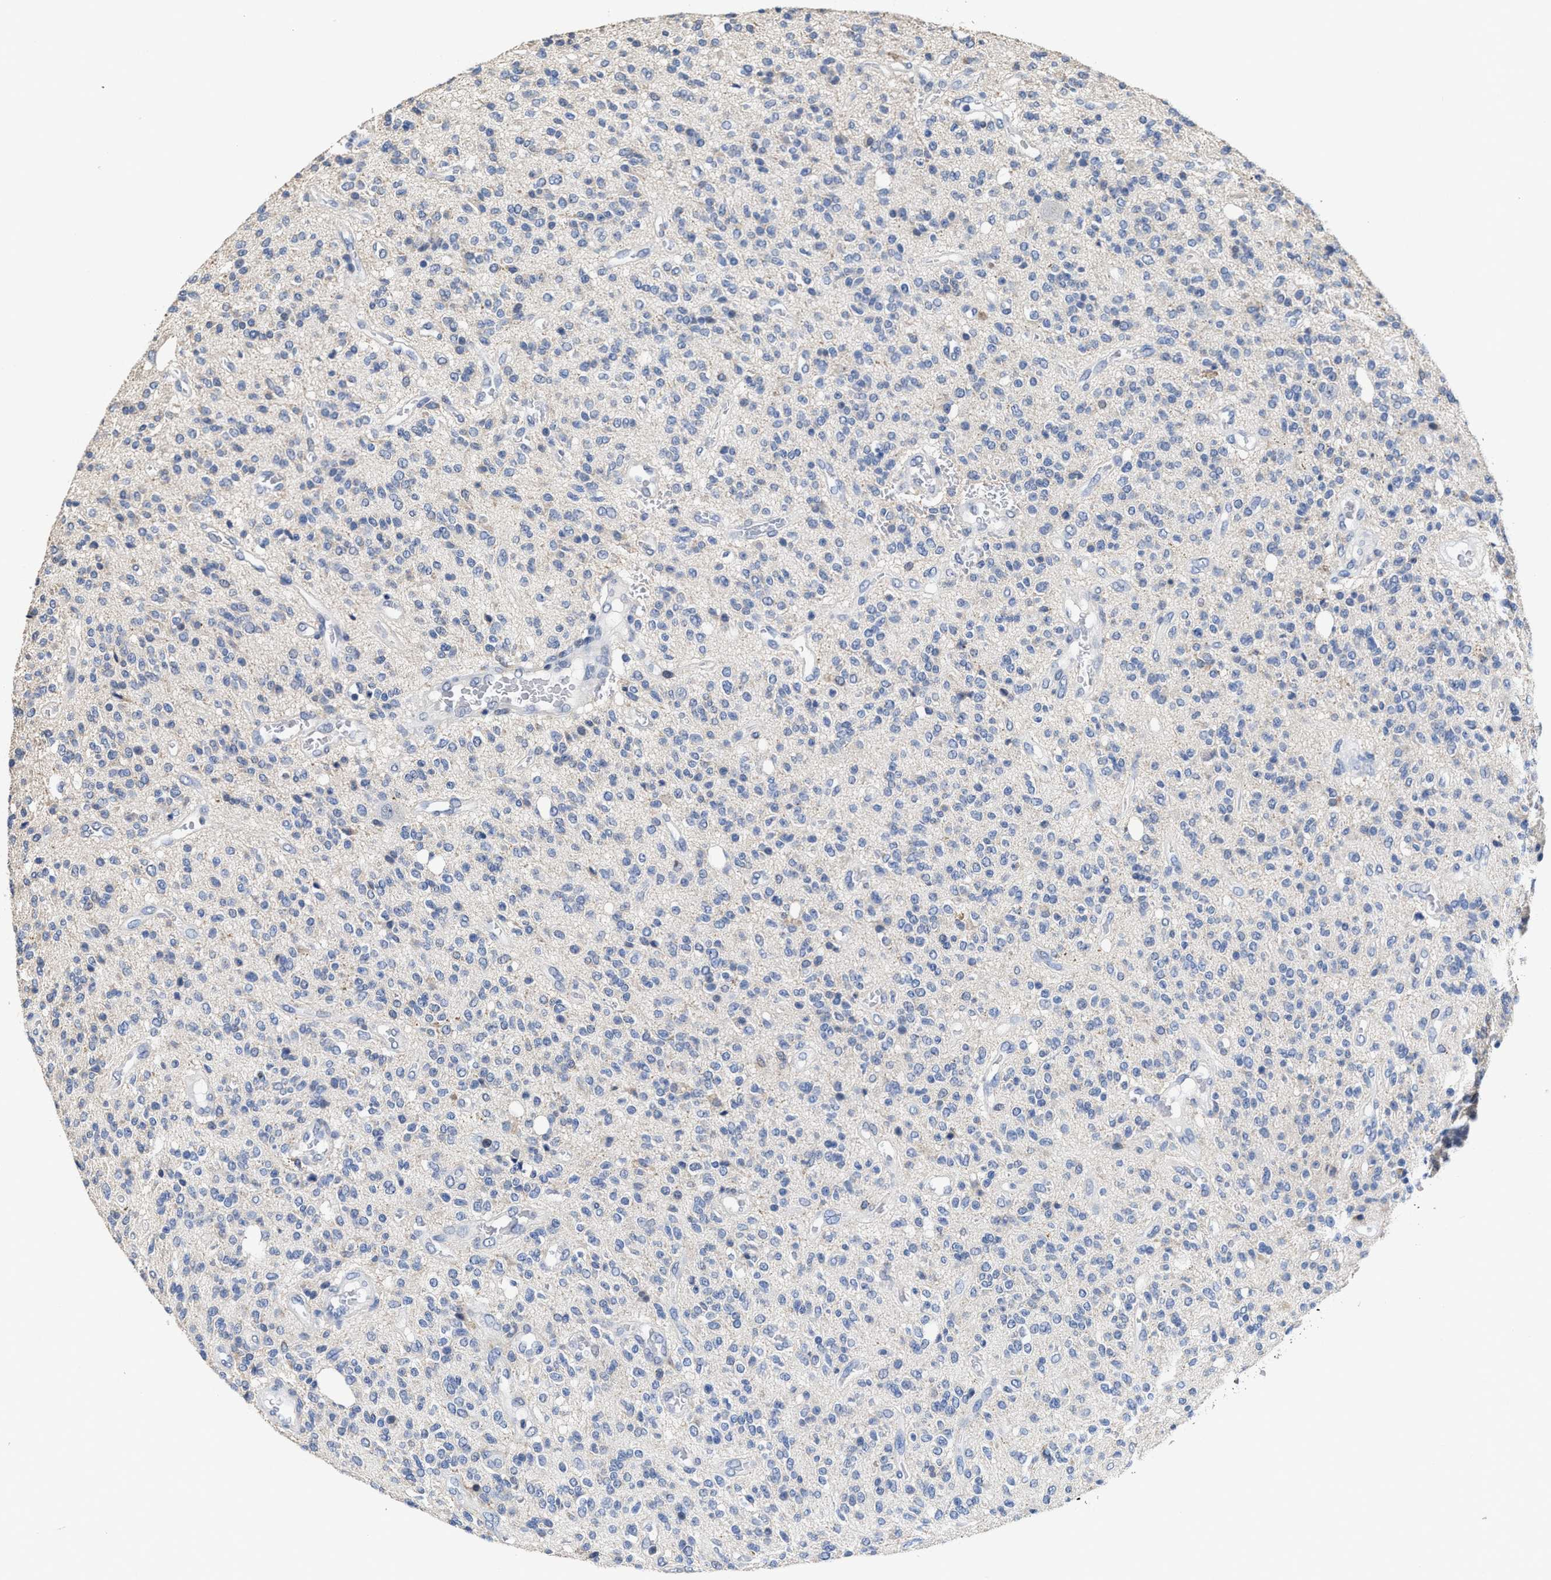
{"staining": {"intensity": "negative", "quantity": "none", "location": "none"}, "tissue": "glioma", "cell_type": "Tumor cells", "image_type": "cancer", "snomed": [{"axis": "morphology", "description": "Glioma, malignant, High grade"}, {"axis": "topography", "description": "Brain"}], "caption": "Immunohistochemical staining of malignant glioma (high-grade) reveals no significant positivity in tumor cells.", "gene": "ZFAT", "patient": {"sex": "male", "age": 34}}